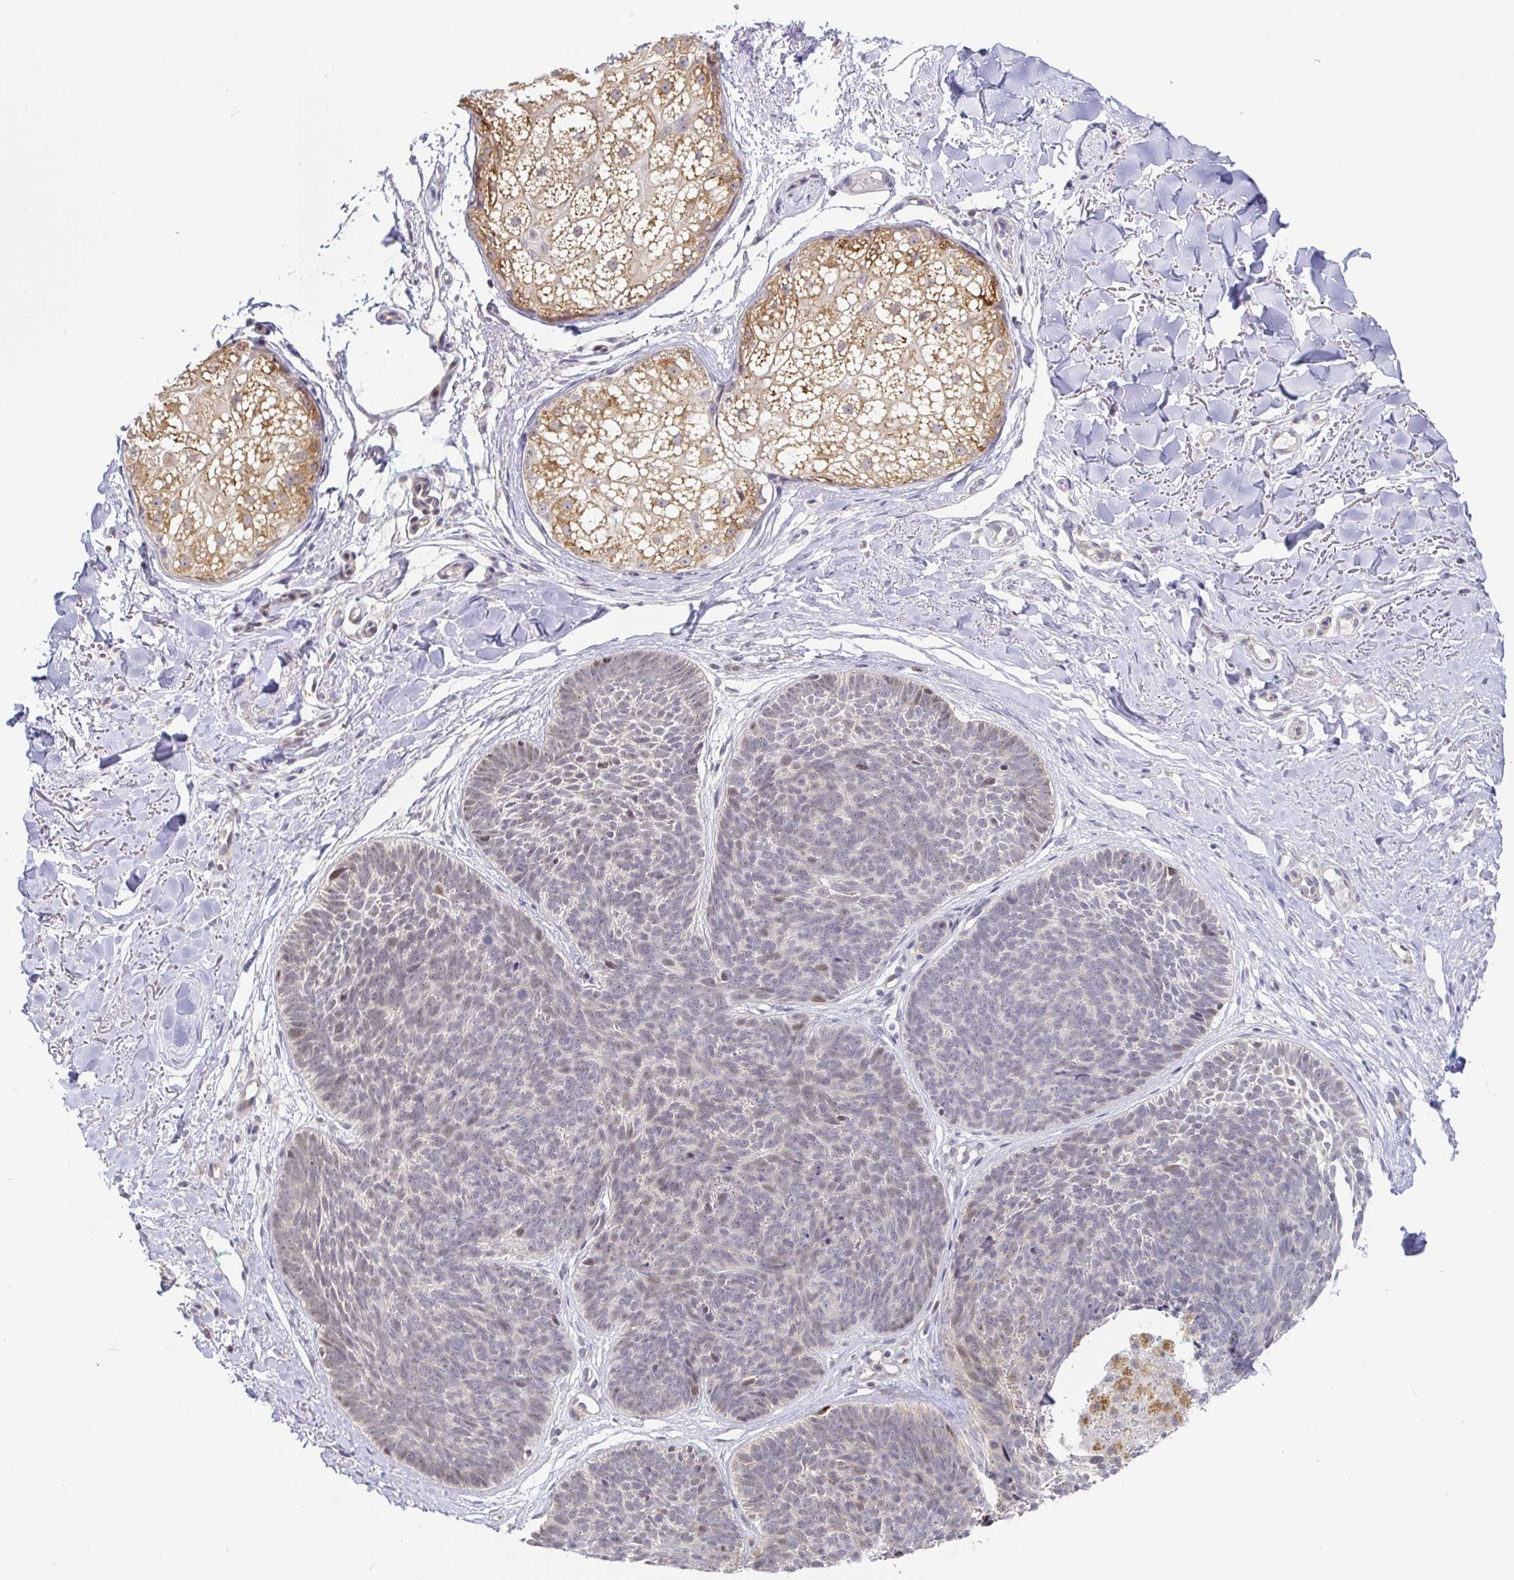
{"staining": {"intensity": "weak", "quantity": "<25%", "location": "nuclear"}, "tissue": "skin cancer", "cell_type": "Tumor cells", "image_type": "cancer", "snomed": [{"axis": "morphology", "description": "Basal cell carcinoma"}, {"axis": "topography", "description": "Skin"}, {"axis": "topography", "description": "Skin of neck"}, {"axis": "topography", "description": "Skin of shoulder"}, {"axis": "topography", "description": "Skin of back"}], "caption": "Immunohistochemical staining of human basal cell carcinoma (skin) demonstrates no significant expression in tumor cells.", "gene": "CIT", "patient": {"sex": "male", "age": 80}}